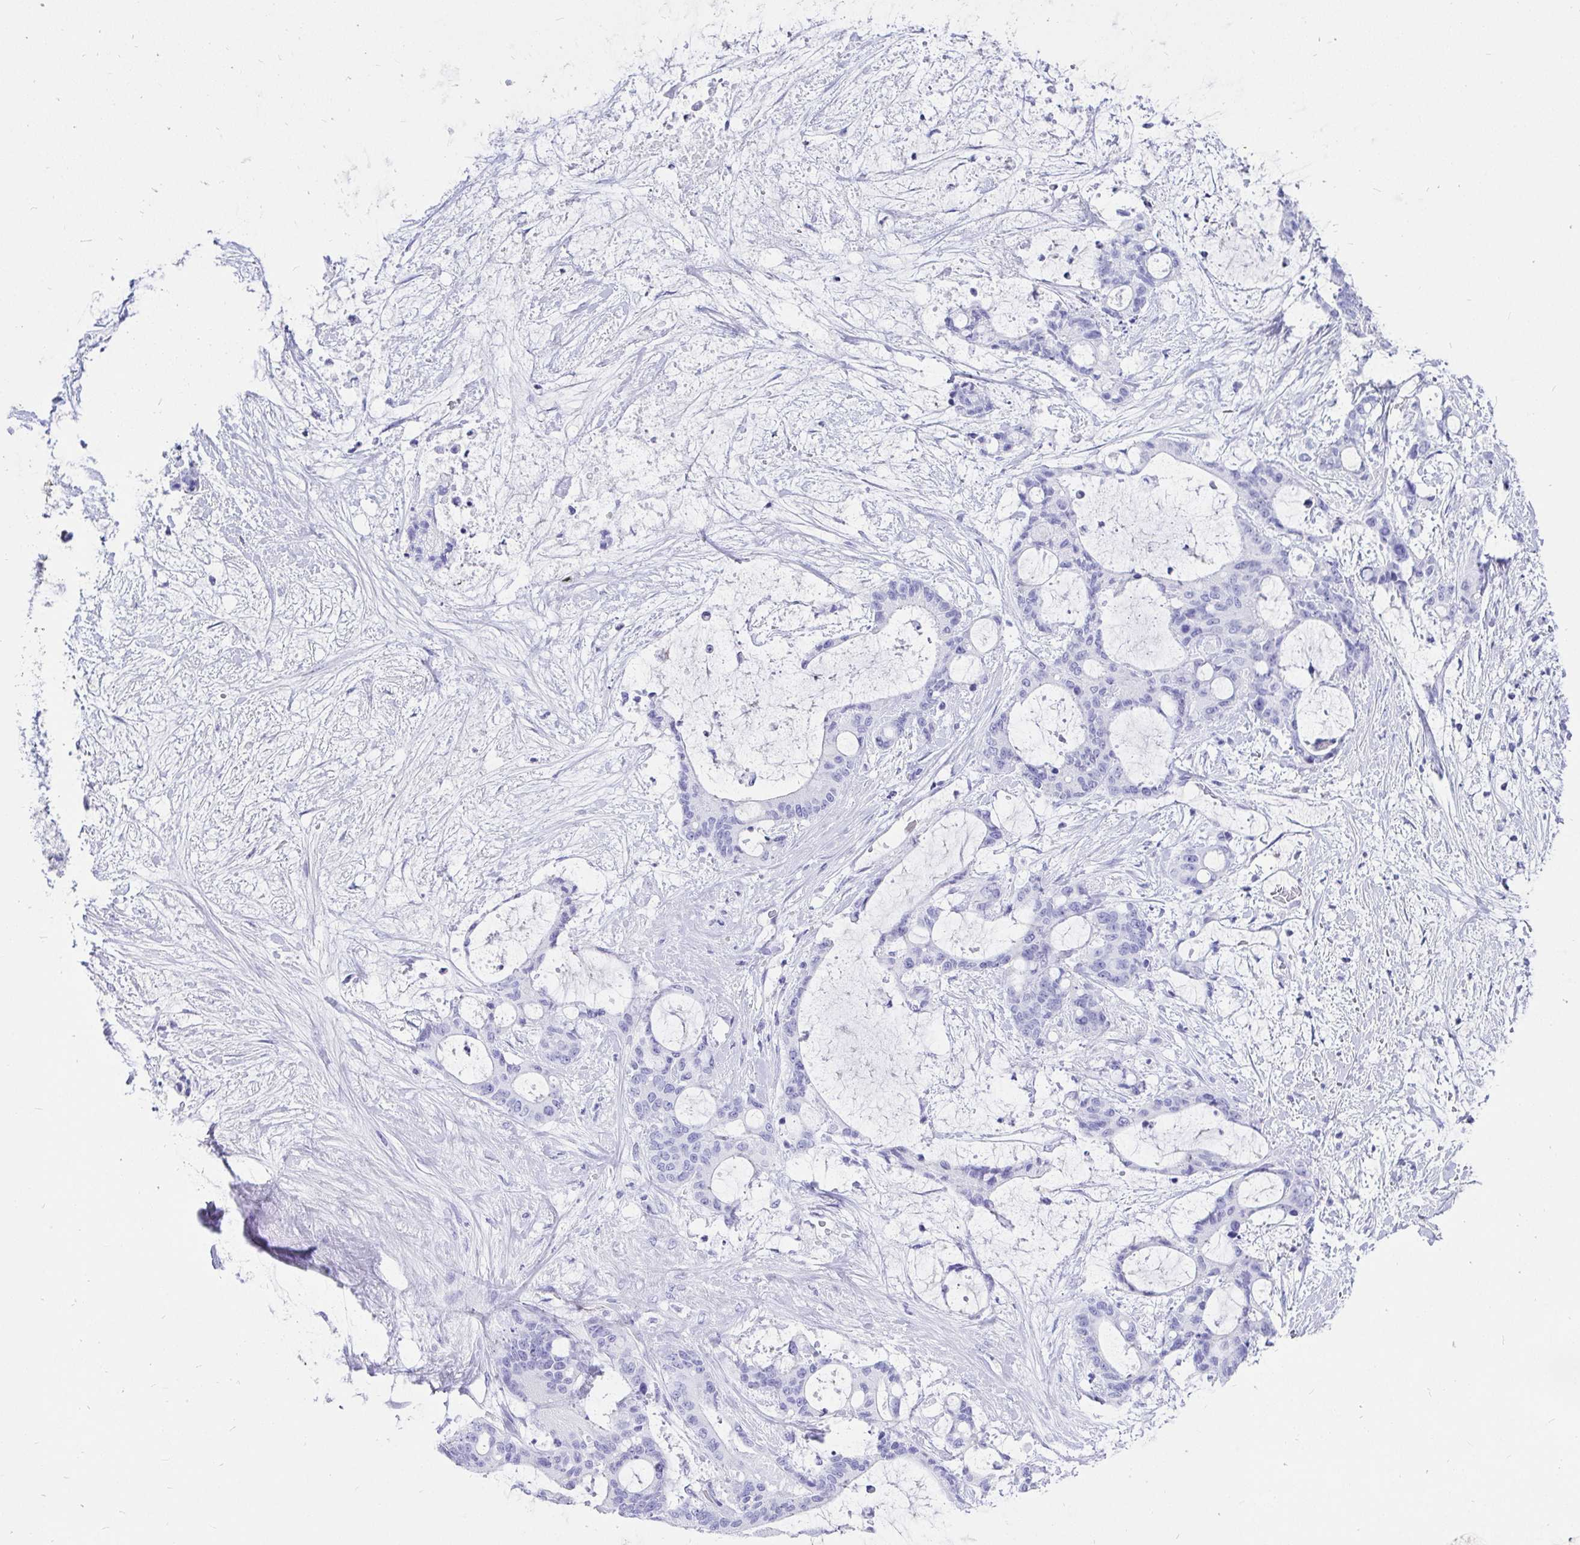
{"staining": {"intensity": "negative", "quantity": "none", "location": "none"}, "tissue": "liver cancer", "cell_type": "Tumor cells", "image_type": "cancer", "snomed": [{"axis": "morphology", "description": "Normal tissue, NOS"}, {"axis": "morphology", "description": "Cholangiocarcinoma"}, {"axis": "topography", "description": "Liver"}, {"axis": "topography", "description": "Peripheral nerve tissue"}], "caption": "Tumor cells show no significant positivity in liver cholangiocarcinoma. (DAB immunohistochemistry visualized using brightfield microscopy, high magnification).", "gene": "KRT13", "patient": {"sex": "female", "age": 73}}